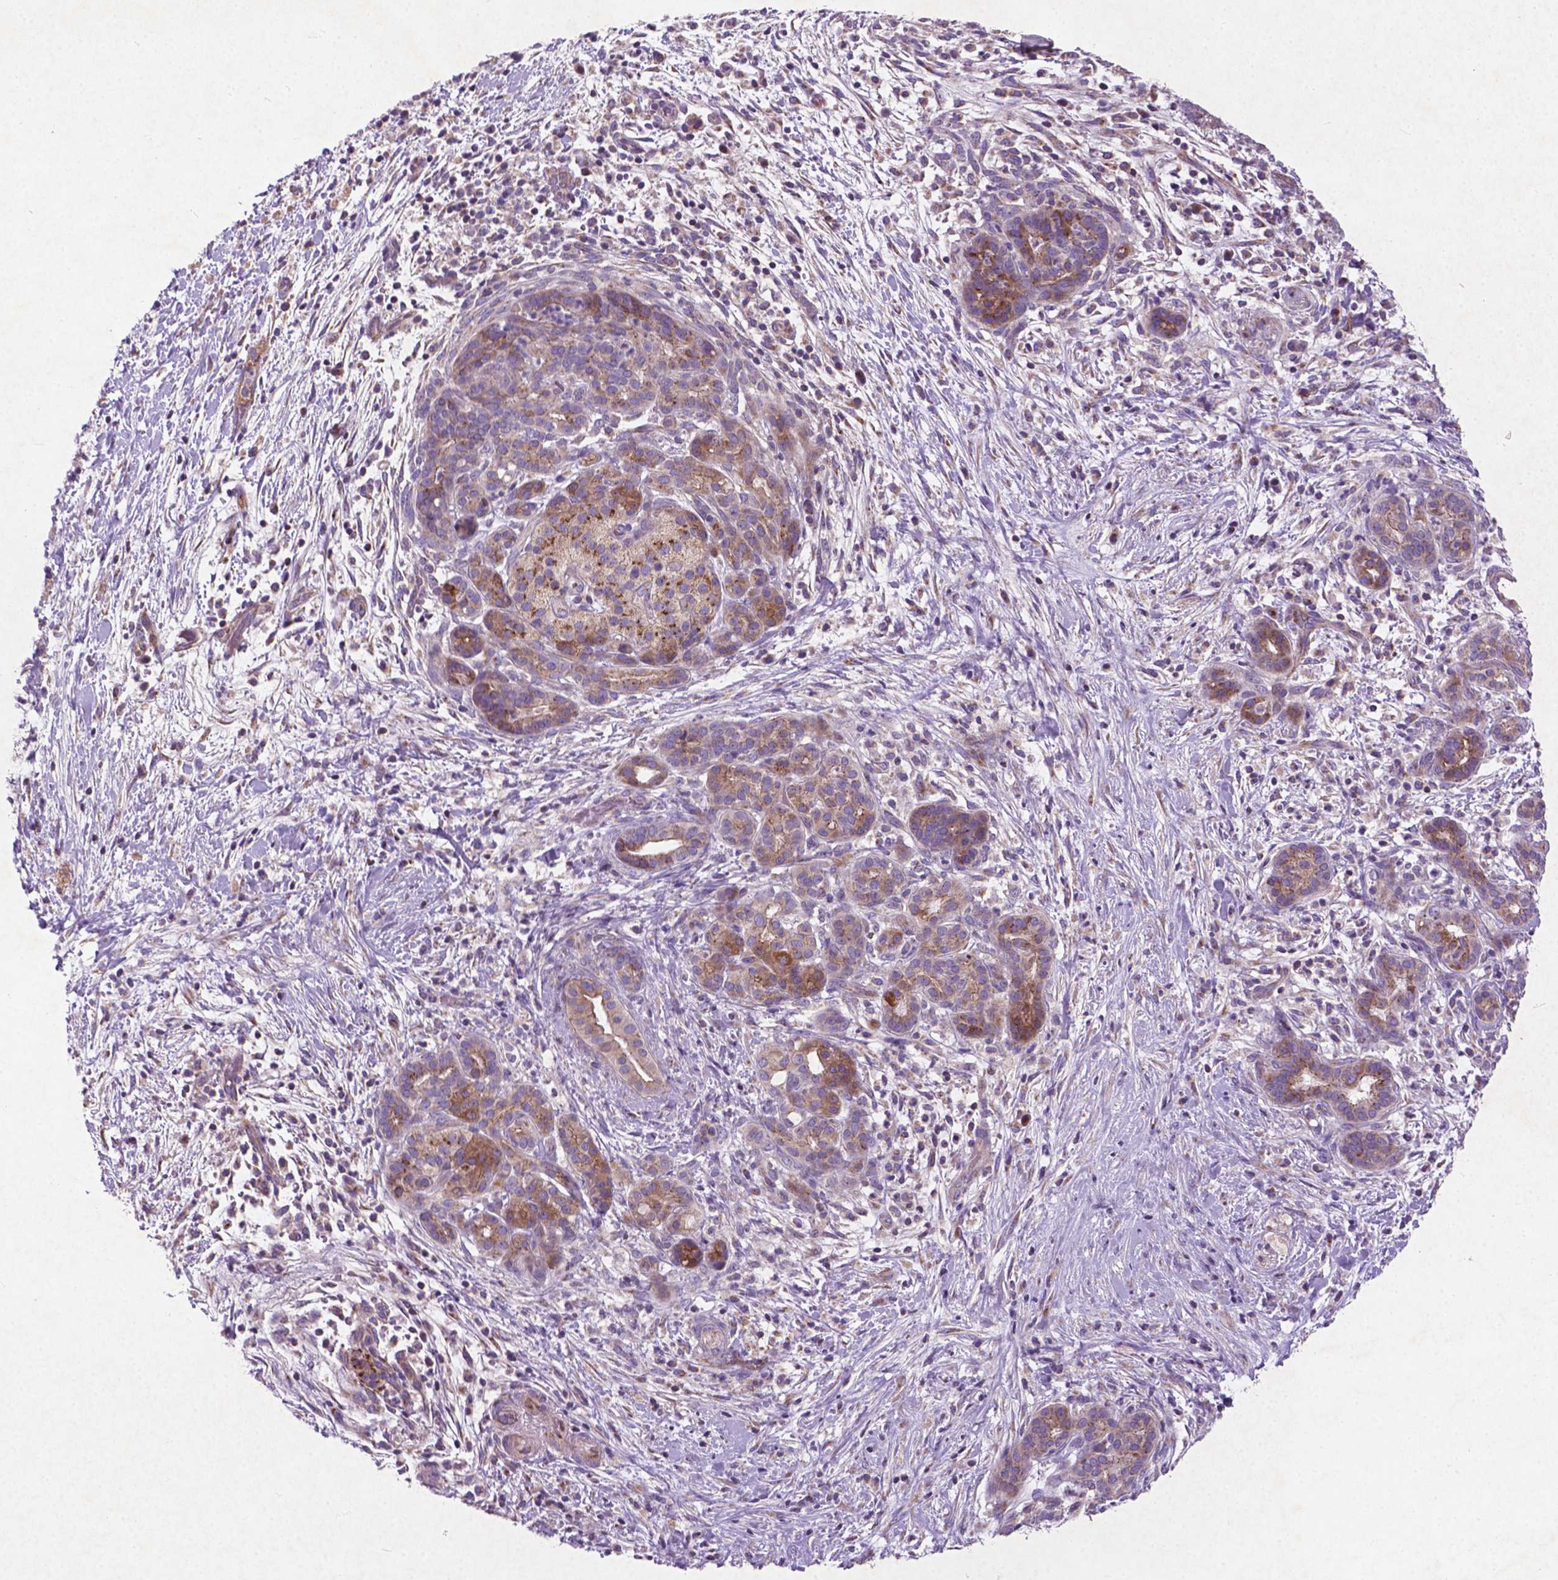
{"staining": {"intensity": "moderate", "quantity": "<25%", "location": "cytoplasmic/membranous"}, "tissue": "pancreatic cancer", "cell_type": "Tumor cells", "image_type": "cancer", "snomed": [{"axis": "morphology", "description": "Adenocarcinoma, NOS"}, {"axis": "topography", "description": "Pancreas"}], "caption": "Protein expression analysis of human pancreatic cancer reveals moderate cytoplasmic/membranous positivity in approximately <25% of tumor cells.", "gene": "ATG4D", "patient": {"sex": "male", "age": 44}}